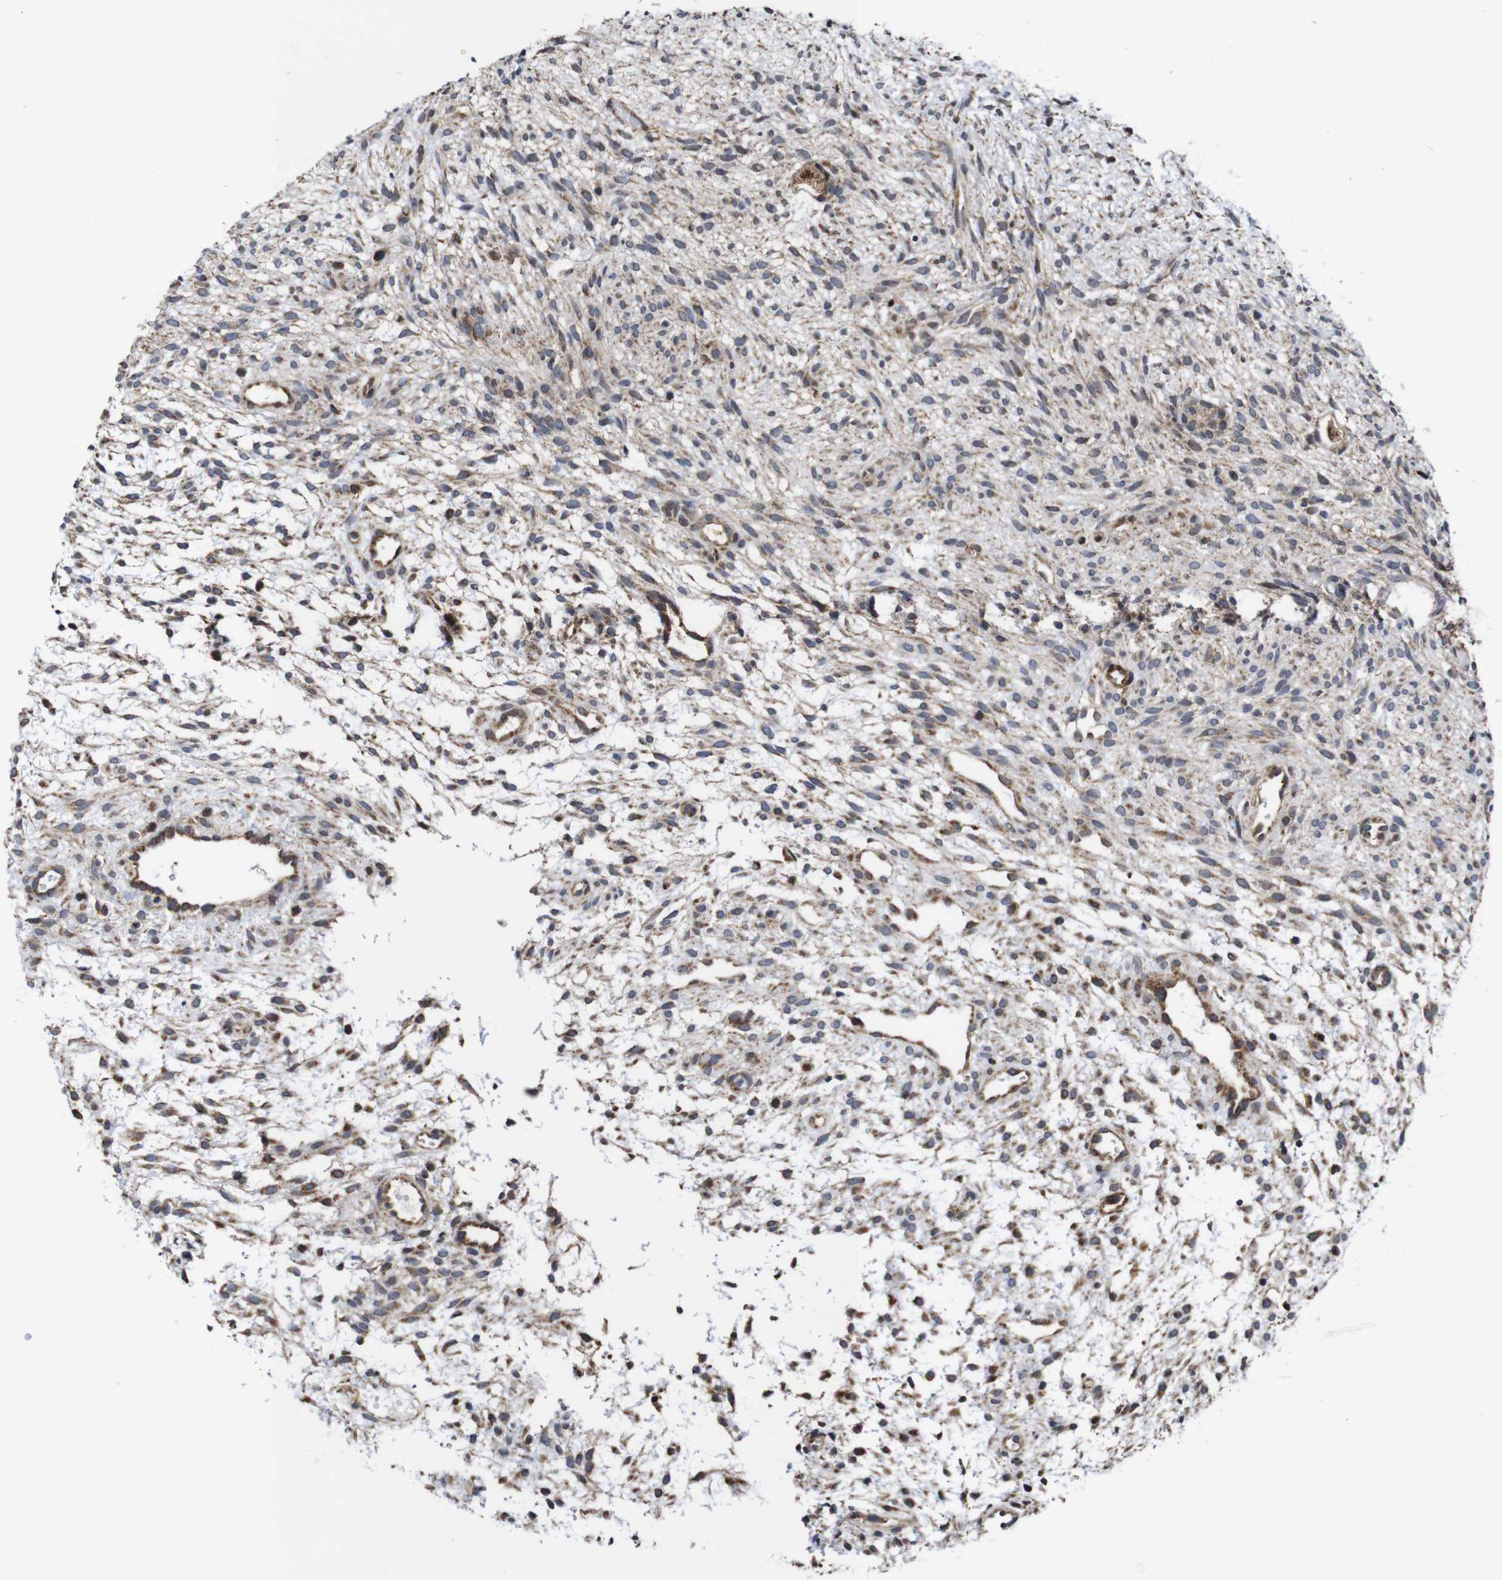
{"staining": {"intensity": "moderate", "quantity": ">75%", "location": "cytoplasmic/membranous"}, "tissue": "ovary", "cell_type": "Follicle cells", "image_type": "normal", "snomed": [{"axis": "morphology", "description": "Normal tissue, NOS"}, {"axis": "morphology", "description": "Cyst, NOS"}, {"axis": "topography", "description": "Ovary"}], "caption": "DAB immunohistochemical staining of unremarkable ovary displays moderate cytoplasmic/membranous protein expression in approximately >75% of follicle cells.", "gene": "C17orf80", "patient": {"sex": "female", "age": 18}}